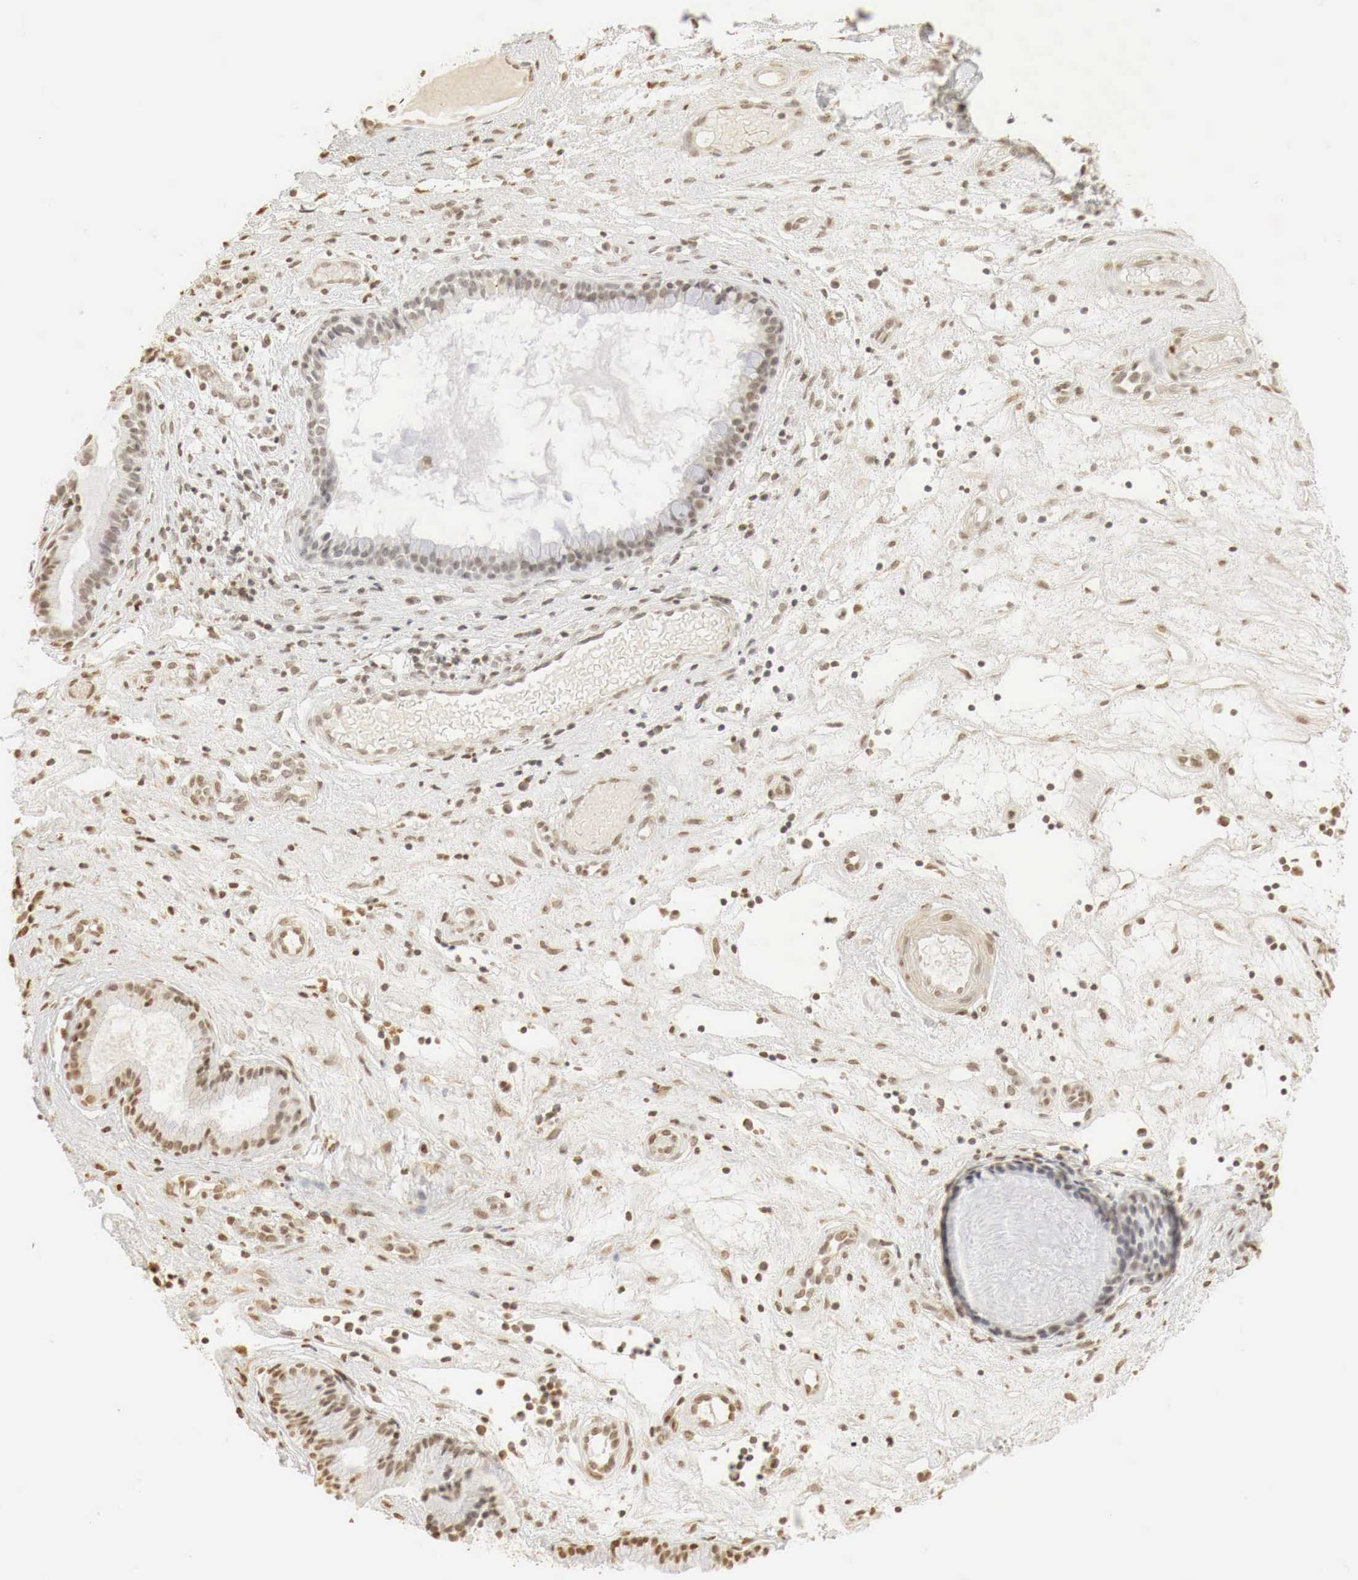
{"staining": {"intensity": "moderate", "quantity": ">75%", "location": "nuclear"}, "tissue": "nasopharynx", "cell_type": "Respiratory epithelial cells", "image_type": "normal", "snomed": [{"axis": "morphology", "description": "Normal tissue, NOS"}, {"axis": "topography", "description": "Nasopharynx"}], "caption": "Immunohistochemistry (DAB) staining of normal nasopharynx reveals moderate nuclear protein positivity in approximately >75% of respiratory epithelial cells.", "gene": "ERBB4", "patient": {"sex": "female", "age": 78}}